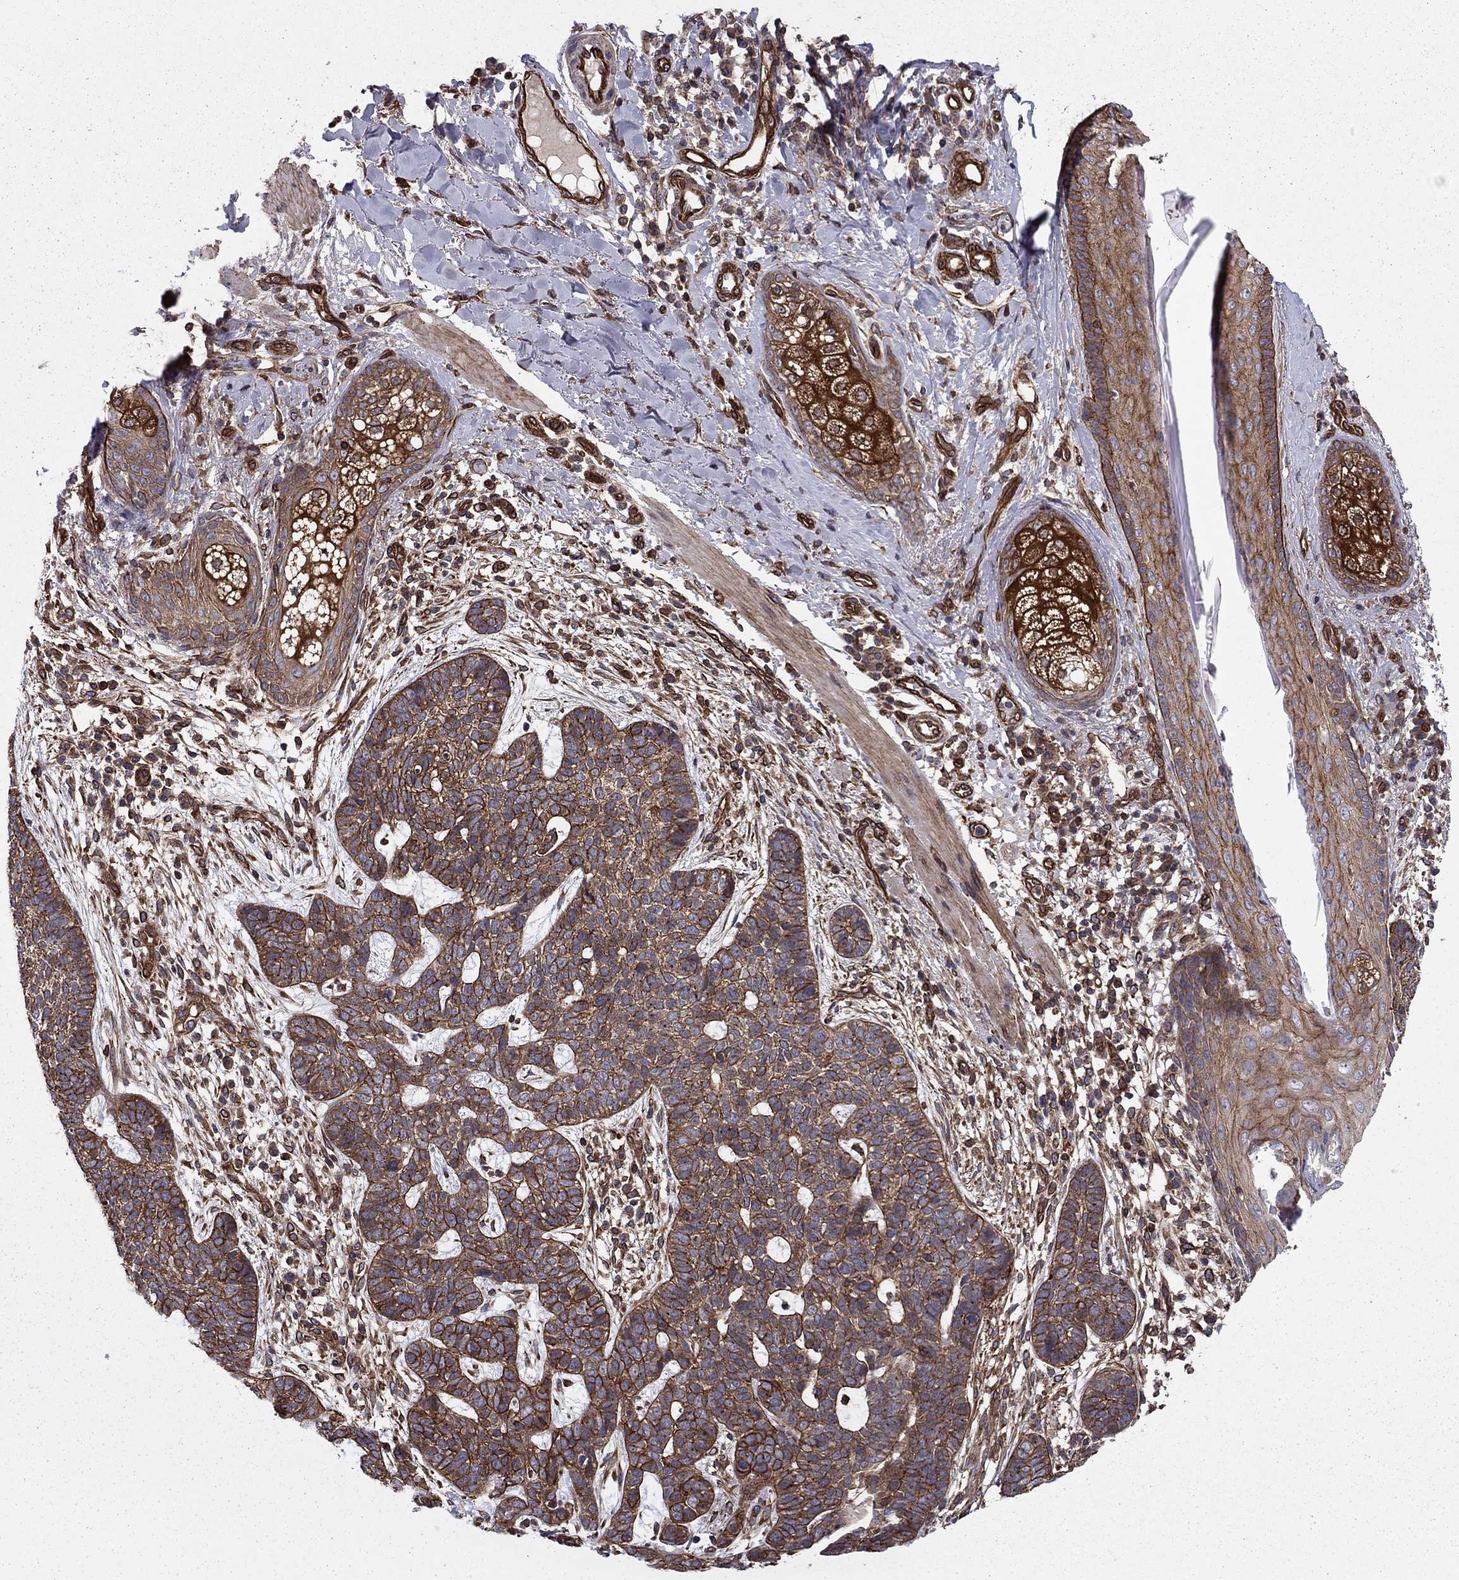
{"staining": {"intensity": "strong", "quantity": "25%-75%", "location": "cytoplasmic/membranous"}, "tissue": "skin cancer", "cell_type": "Tumor cells", "image_type": "cancer", "snomed": [{"axis": "morphology", "description": "Squamous cell carcinoma, NOS"}, {"axis": "topography", "description": "Skin"}], "caption": "DAB (3,3'-diaminobenzidine) immunohistochemical staining of human skin squamous cell carcinoma exhibits strong cytoplasmic/membranous protein expression in about 25%-75% of tumor cells.", "gene": "SHMT1", "patient": {"sex": "male", "age": 88}}